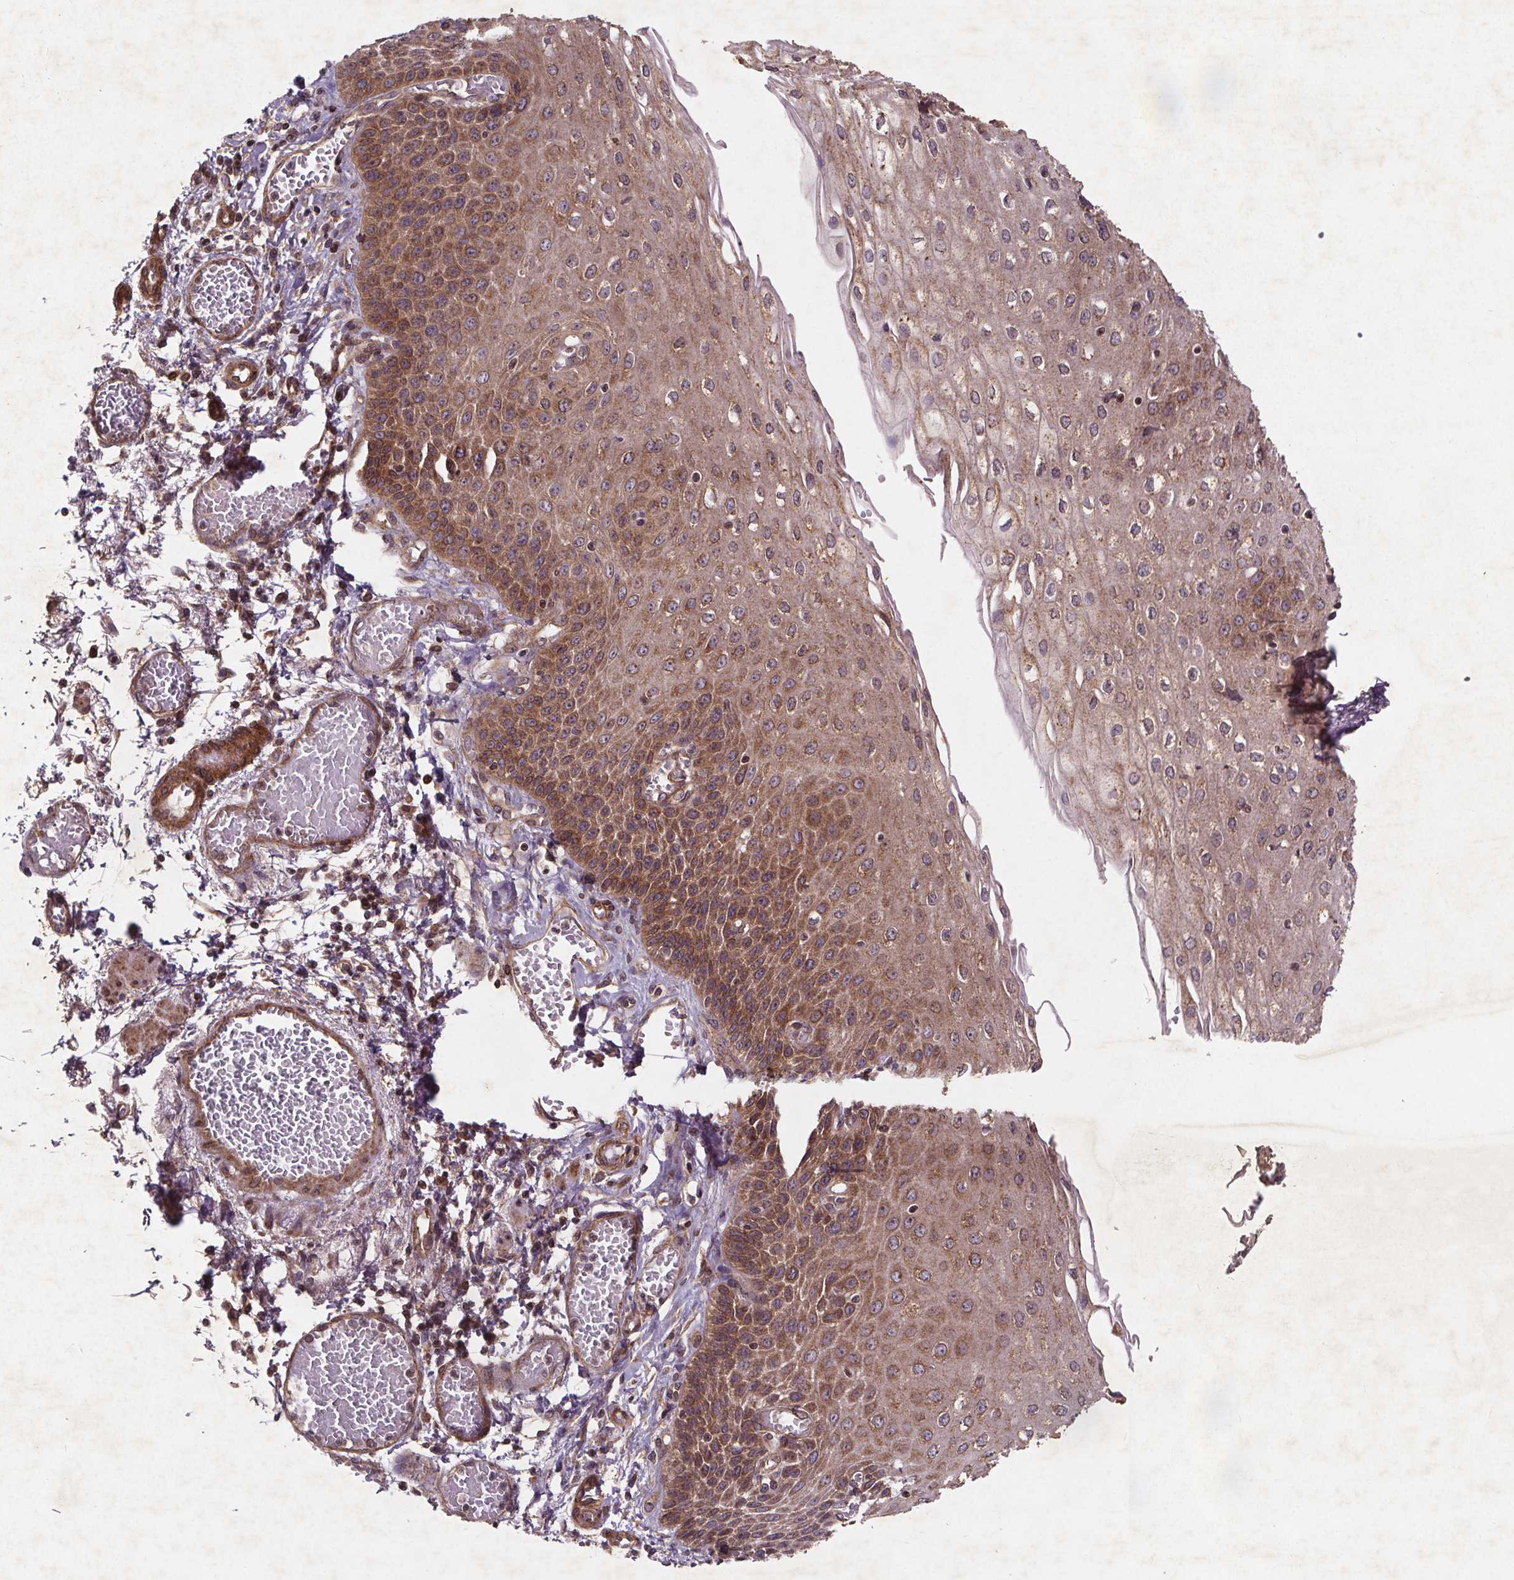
{"staining": {"intensity": "moderate", "quantity": ">75%", "location": "cytoplasmic/membranous"}, "tissue": "esophagus", "cell_type": "Squamous epithelial cells", "image_type": "normal", "snomed": [{"axis": "morphology", "description": "Normal tissue, NOS"}, {"axis": "morphology", "description": "Adenocarcinoma, NOS"}, {"axis": "topography", "description": "Esophagus"}], "caption": "Human esophagus stained with a protein marker displays moderate staining in squamous epithelial cells.", "gene": "STRN3", "patient": {"sex": "male", "age": 81}}